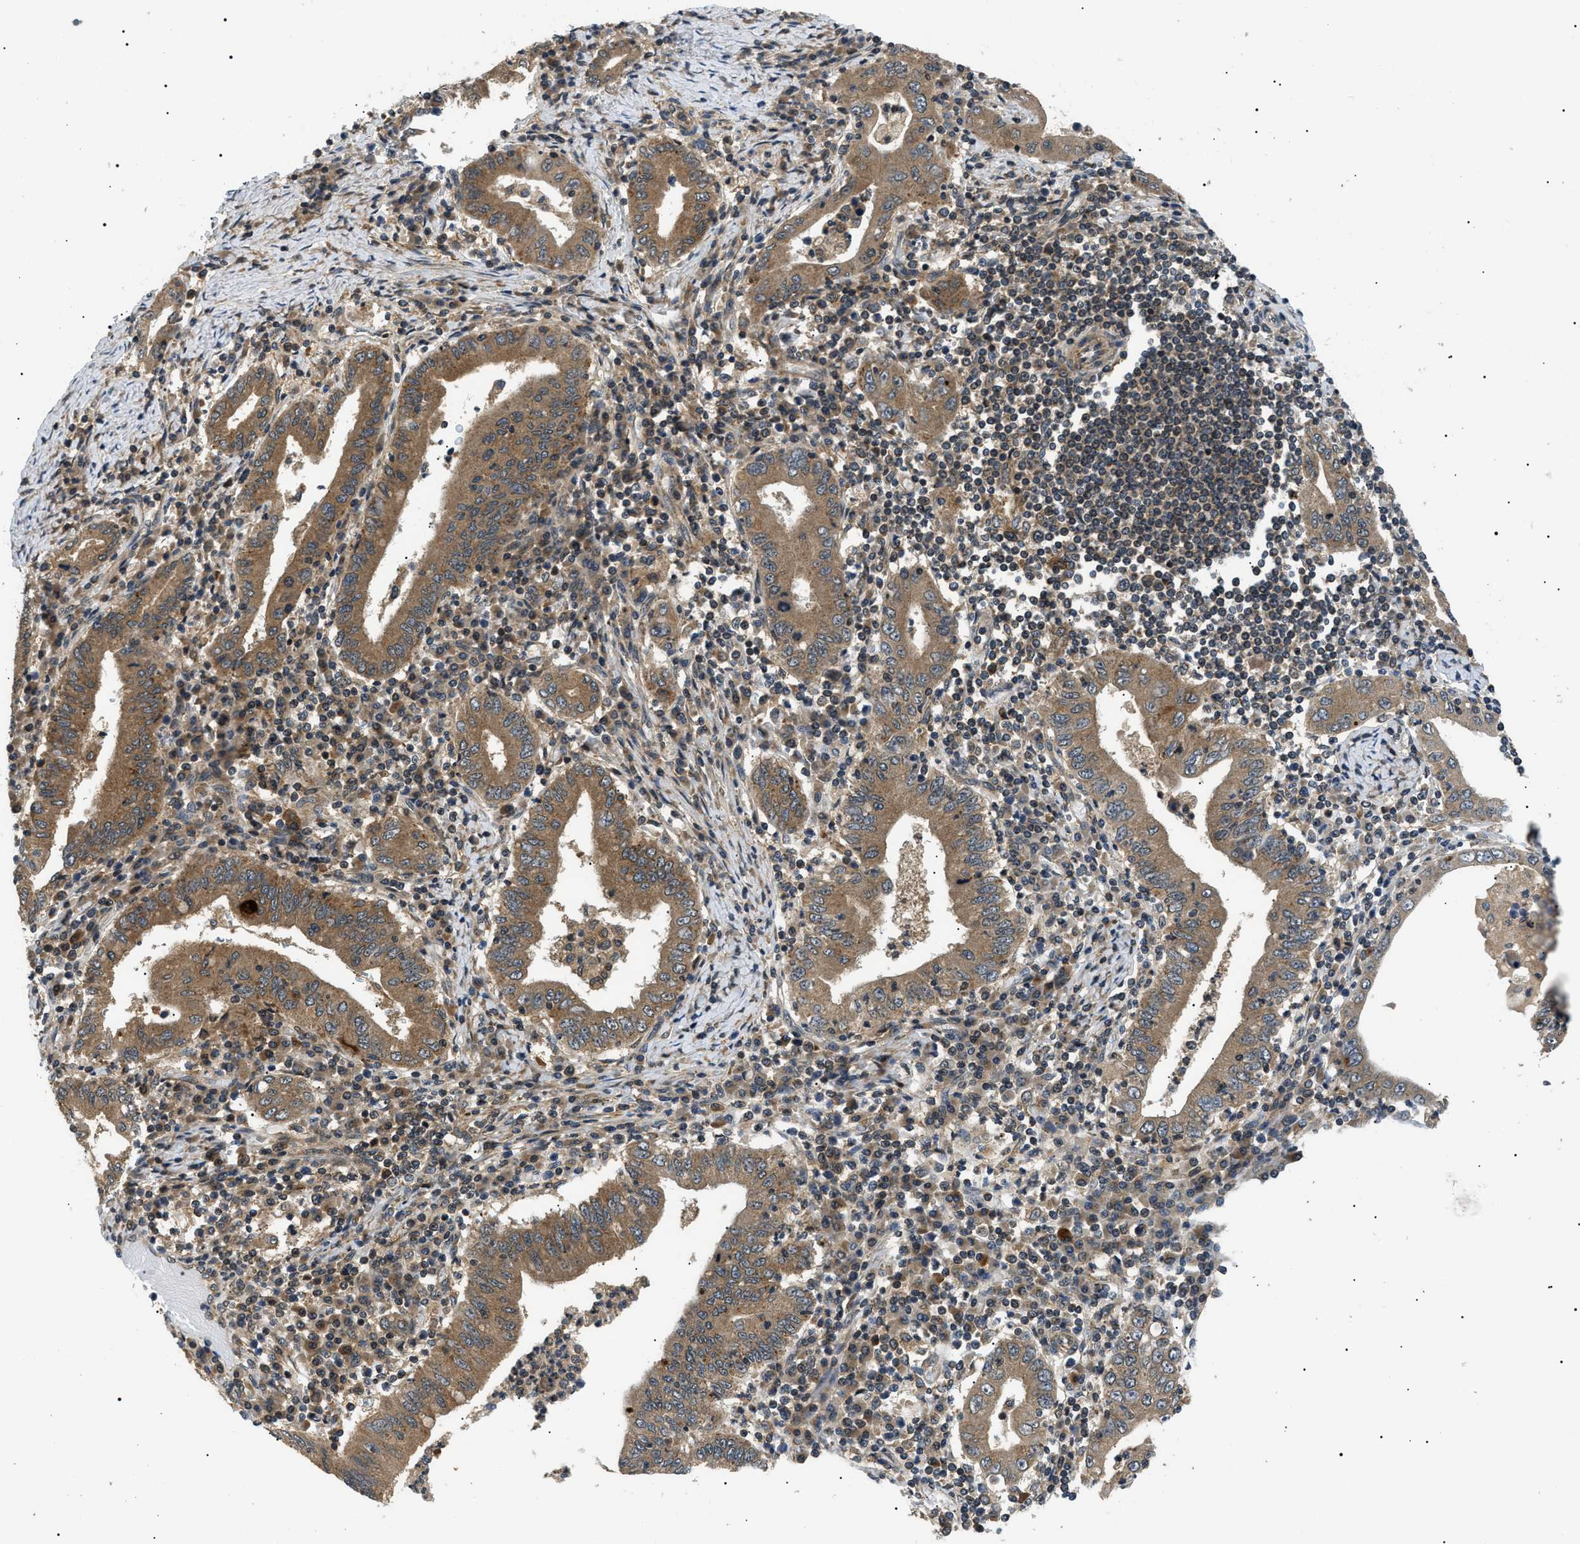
{"staining": {"intensity": "moderate", "quantity": ">75%", "location": "cytoplasmic/membranous"}, "tissue": "stomach cancer", "cell_type": "Tumor cells", "image_type": "cancer", "snomed": [{"axis": "morphology", "description": "Normal tissue, NOS"}, {"axis": "morphology", "description": "Adenocarcinoma, NOS"}, {"axis": "topography", "description": "Esophagus"}, {"axis": "topography", "description": "Stomach, upper"}, {"axis": "topography", "description": "Peripheral nerve tissue"}], "caption": "Approximately >75% of tumor cells in adenocarcinoma (stomach) exhibit moderate cytoplasmic/membranous protein expression as visualized by brown immunohistochemical staining.", "gene": "ATP6AP1", "patient": {"sex": "male", "age": 62}}